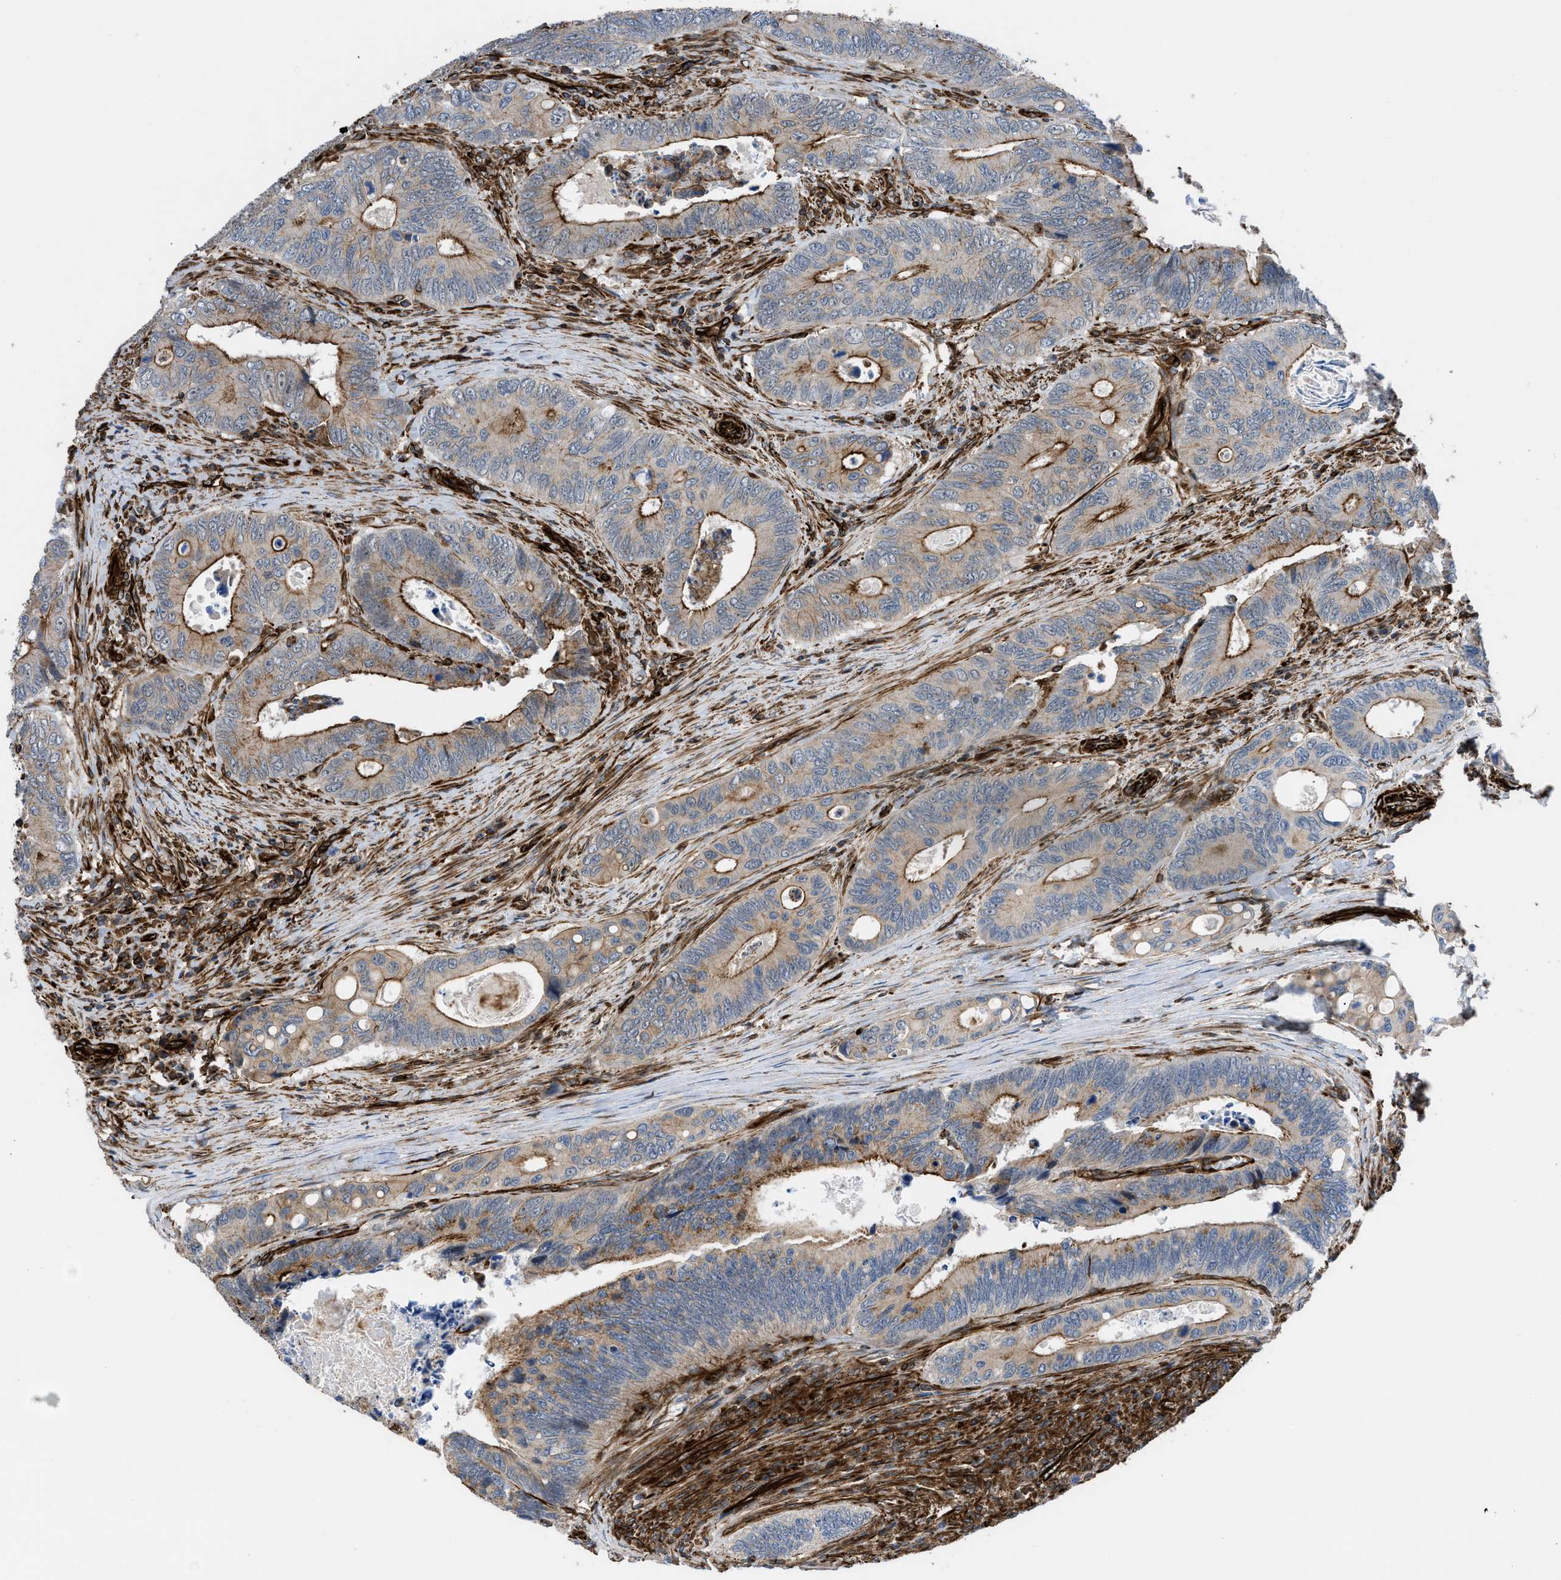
{"staining": {"intensity": "moderate", "quantity": "25%-75%", "location": "cytoplasmic/membranous"}, "tissue": "colorectal cancer", "cell_type": "Tumor cells", "image_type": "cancer", "snomed": [{"axis": "morphology", "description": "Inflammation, NOS"}, {"axis": "morphology", "description": "Adenocarcinoma, NOS"}, {"axis": "topography", "description": "Colon"}], "caption": "Immunohistochemical staining of human colorectal adenocarcinoma shows medium levels of moderate cytoplasmic/membranous staining in about 25%-75% of tumor cells.", "gene": "PTPRE", "patient": {"sex": "male", "age": 72}}